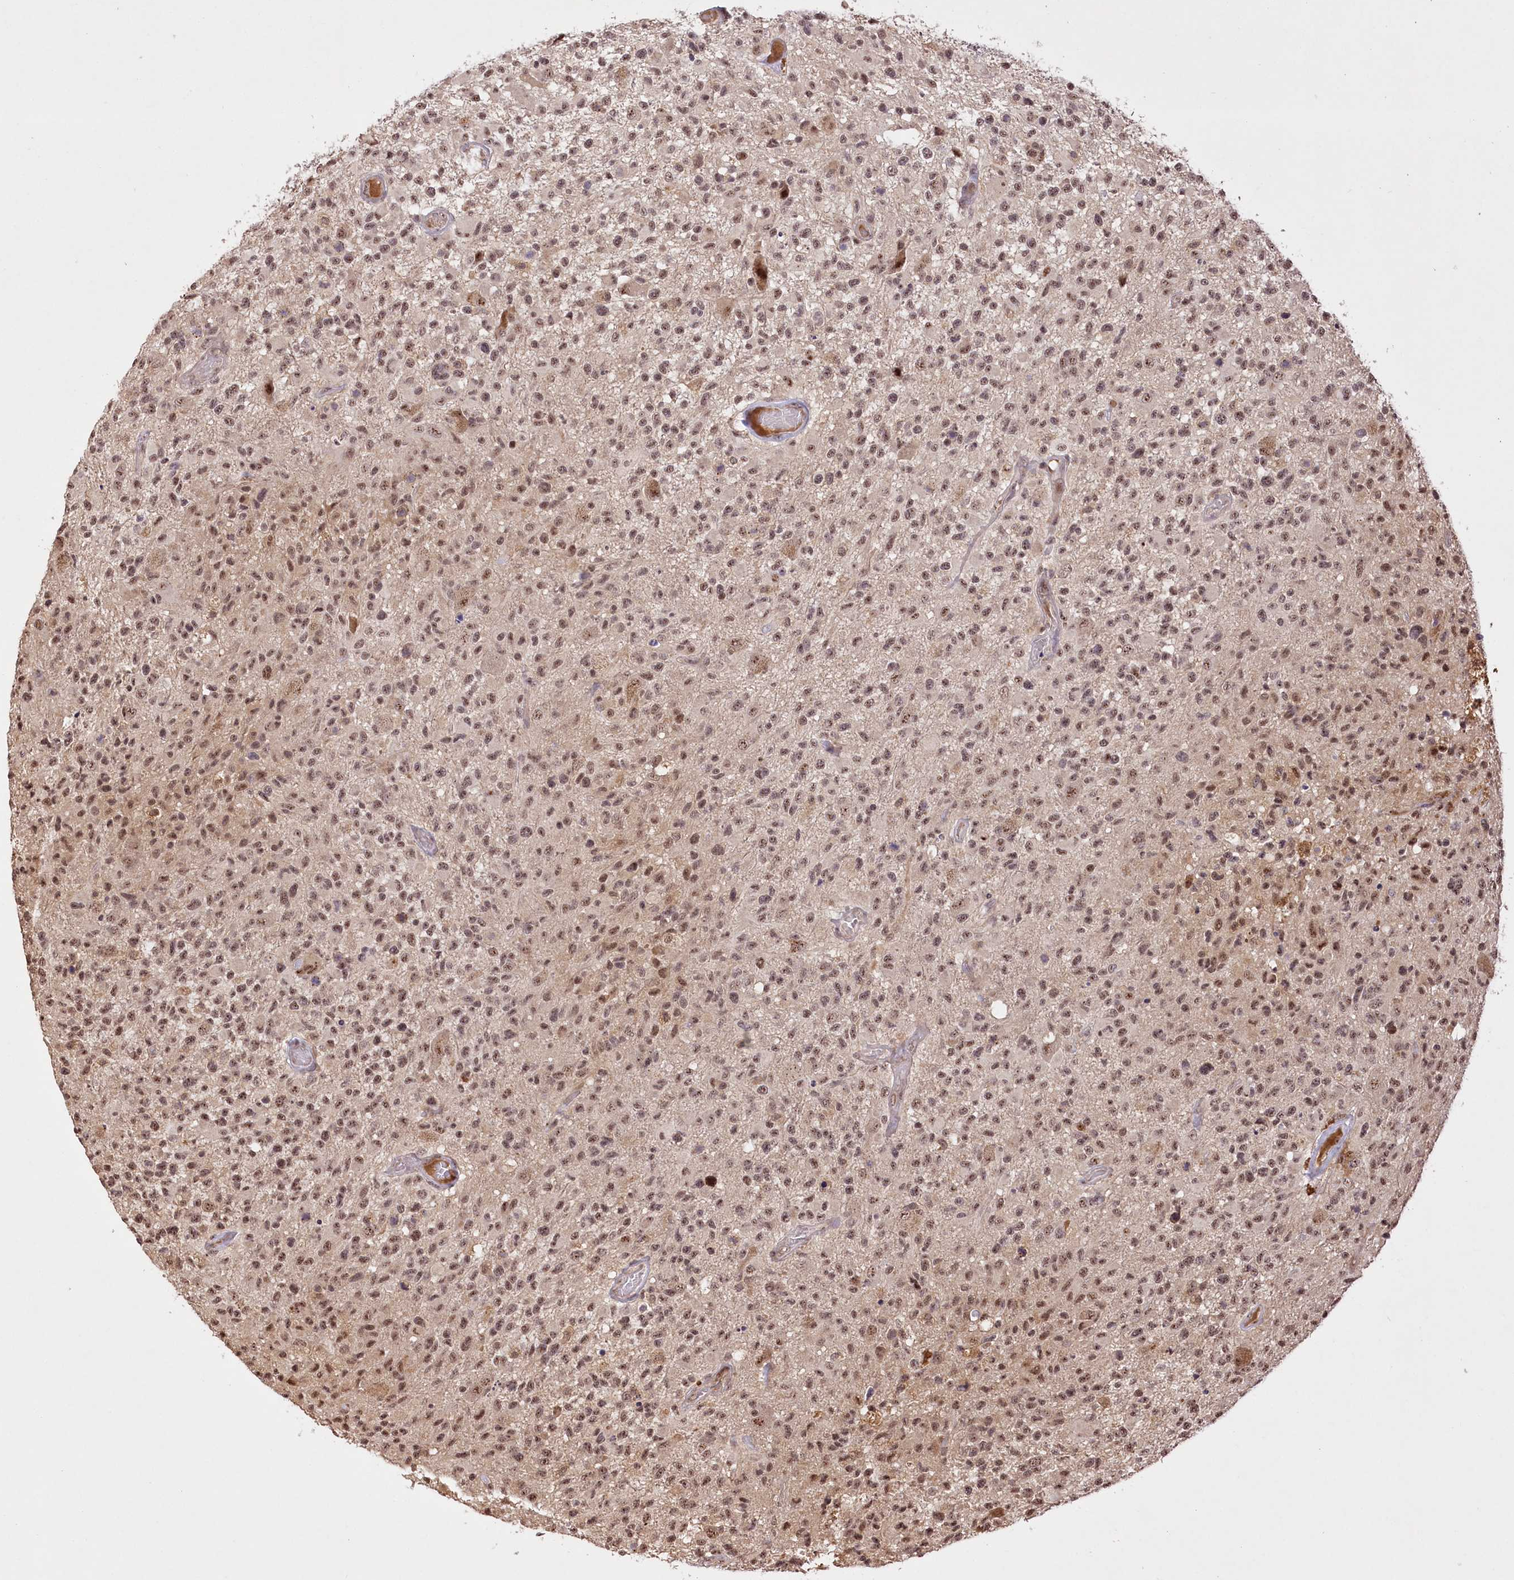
{"staining": {"intensity": "weak", "quantity": ">75%", "location": "nuclear"}, "tissue": "glioma", "cell_type": "Tumor cells", "image_type": "cancer", "snomed": [{"axis": "morphology", "description": "Glioma, malignant, High grade"}, {"axis": "morphology", "description": "Glioblastoma, NOS"}, {"axis": "topography", "description": "Brain"}], "caption": "IHC micrograph of neoplastic tissue: malignant glioma (high-grade) stained using immunohistochemistry exhibits low levels of weak protein expression localized specifically in the nuclear of tumor cells, appearing as a nuclear brown color.", "gene": "PYROXD1", "patient": {"sex": "male", "age": 60}}